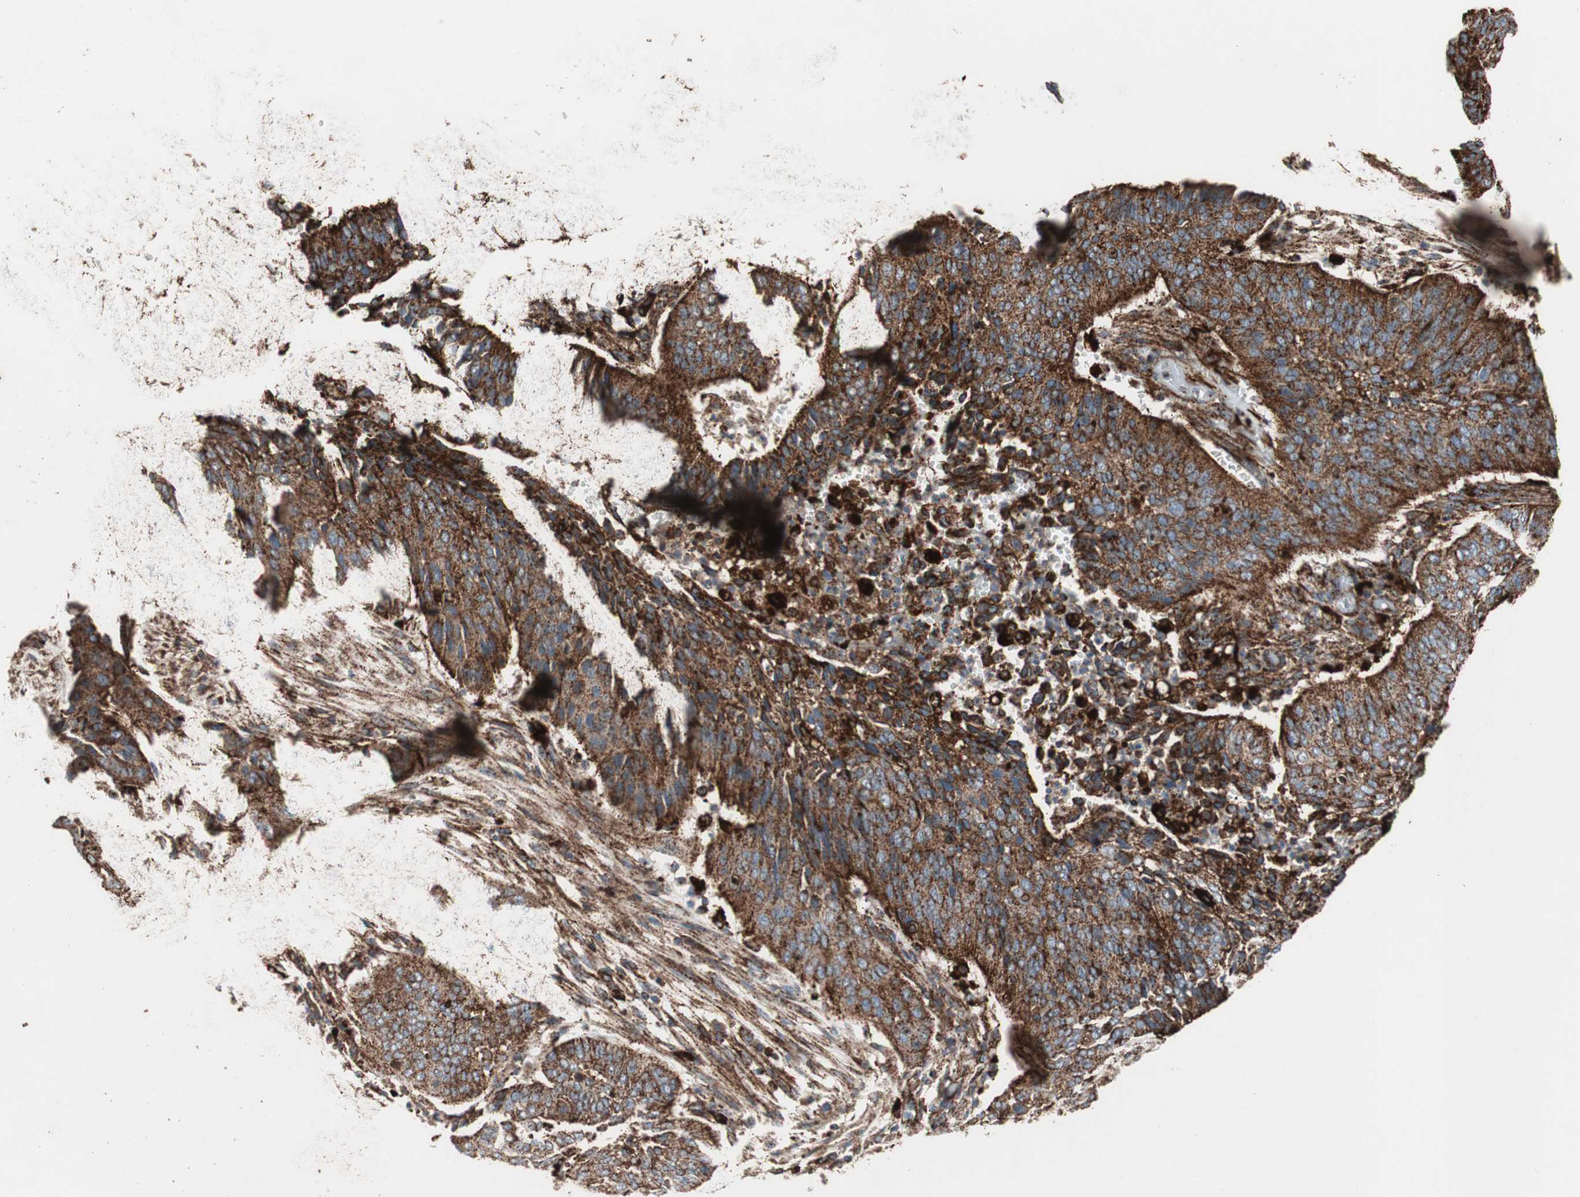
{"staining": {"intensity": "strong", "quantity": ">75%", "location": "cytoplasmic/membranous"}, "tissue": "cervical cancer", "cell_type": "Tumor cells", "image_type": "cancer", "snomed": [{"axis": "morphology", "description": "Squamous cell carcinoma, NOS"}, {"axis": "topography", "description": "Cervix"}], "caption": "This micrograph shows immunohistochemistry staining of human cervical cancer, with high strong cytoplasmic/membranous expression in about >75% of tumor cells.", "gene": "LAMP1", "patient": {"sex": "female", "age": 39}}